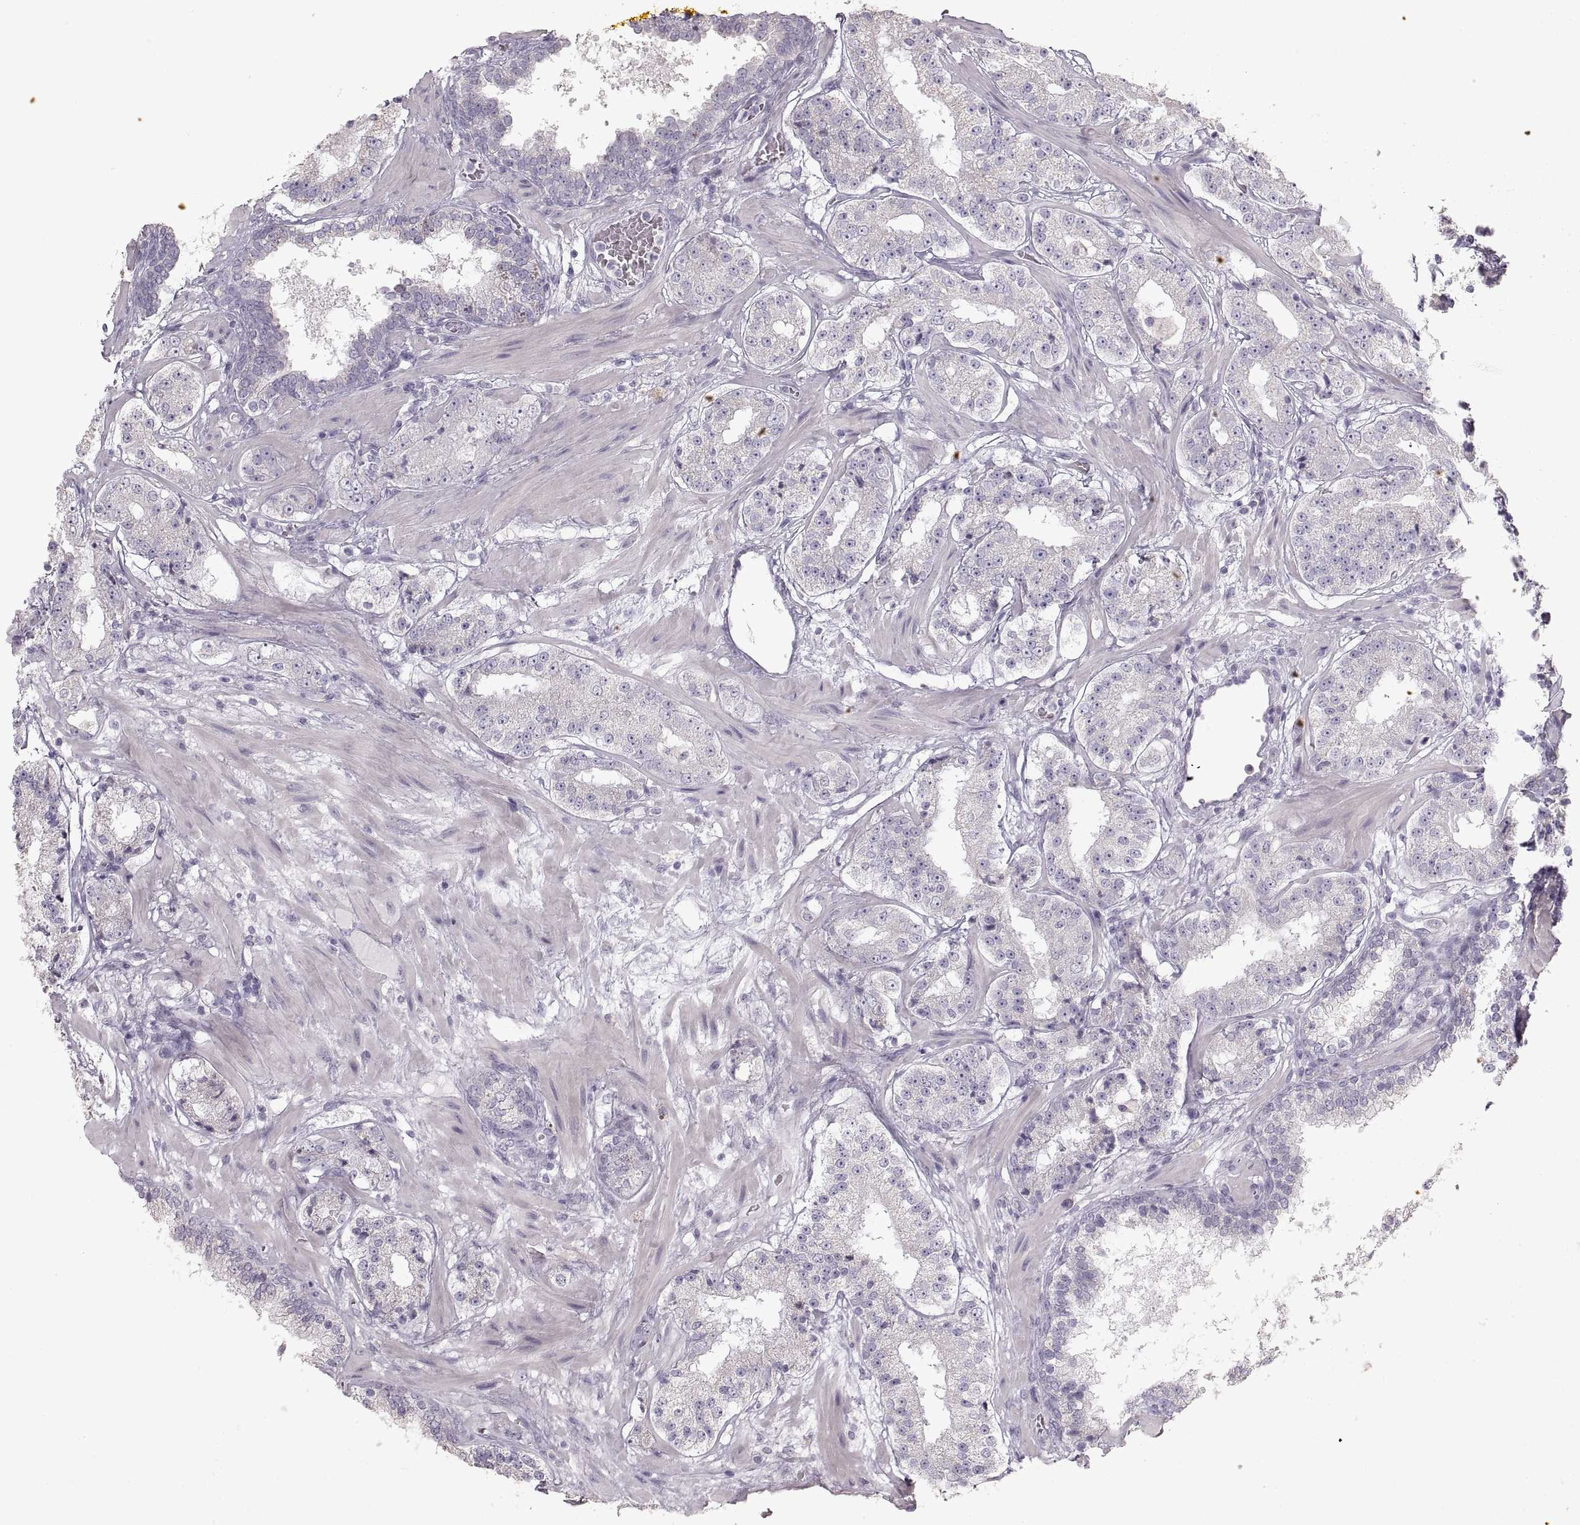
{"staining": {"intensity": "negative", "quantity": "none", "location": "none"}, "tissue": "prostate cancer", "cell_type": "Tumor cells", "image_type": "cancer", "snomed": [{"axis": "morphology", "description": "Adenocarcinoma, Low grade"}, {"axis": "topography", "description": "Prostate"}], "caption": "This histopathology image is of low-grade adenocarcinoma (prostate) stained with immunohistochemistry to label a protein in brown with the nuclei are counter-stained blue. There is no staining in tumor cells.", "gene": "ZP3", "patient": {"sex": "male", "age": 60}}